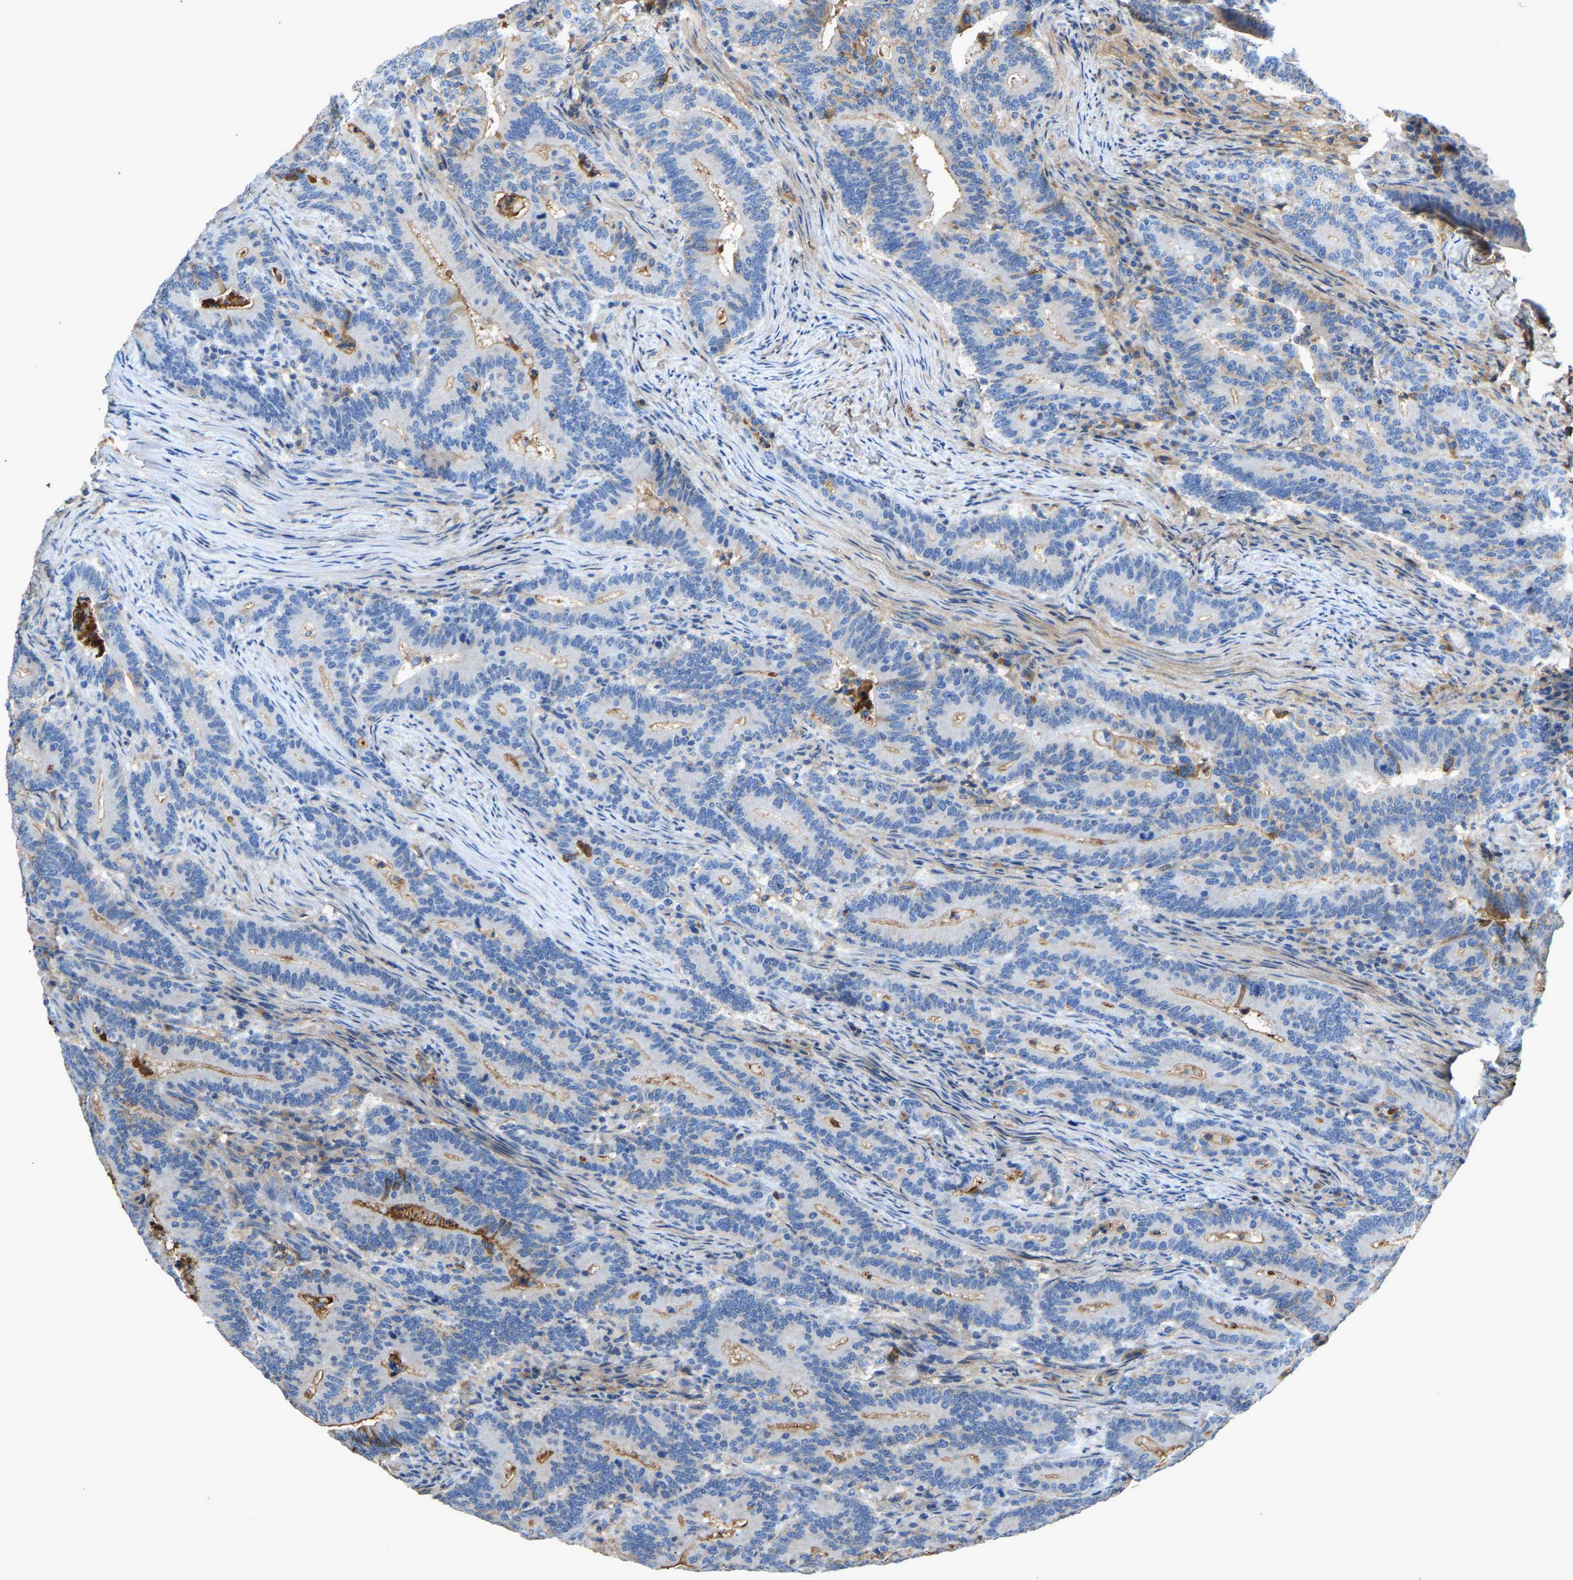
{"staining": {"intensity": "weak", "quantity": "<25%", "location": "cytoplasmic/membranous"}, "tissue": "colorectal cancer", "cell_type": "Tumor cells", "image_type": "cancer", "snomed": [{"axis": "morphology", "description": "Adenocarcinoma, NOS"}, {"axis": "topography", "description": "Colon"}], "caption": "Colorectal cancer (adenocarcinoma) stained for a protein using immunohistochemistry (IHC) reveals no positivity tumor cells.", "gene": "STC1", "patient": {"sex": "female", "age": 66}}